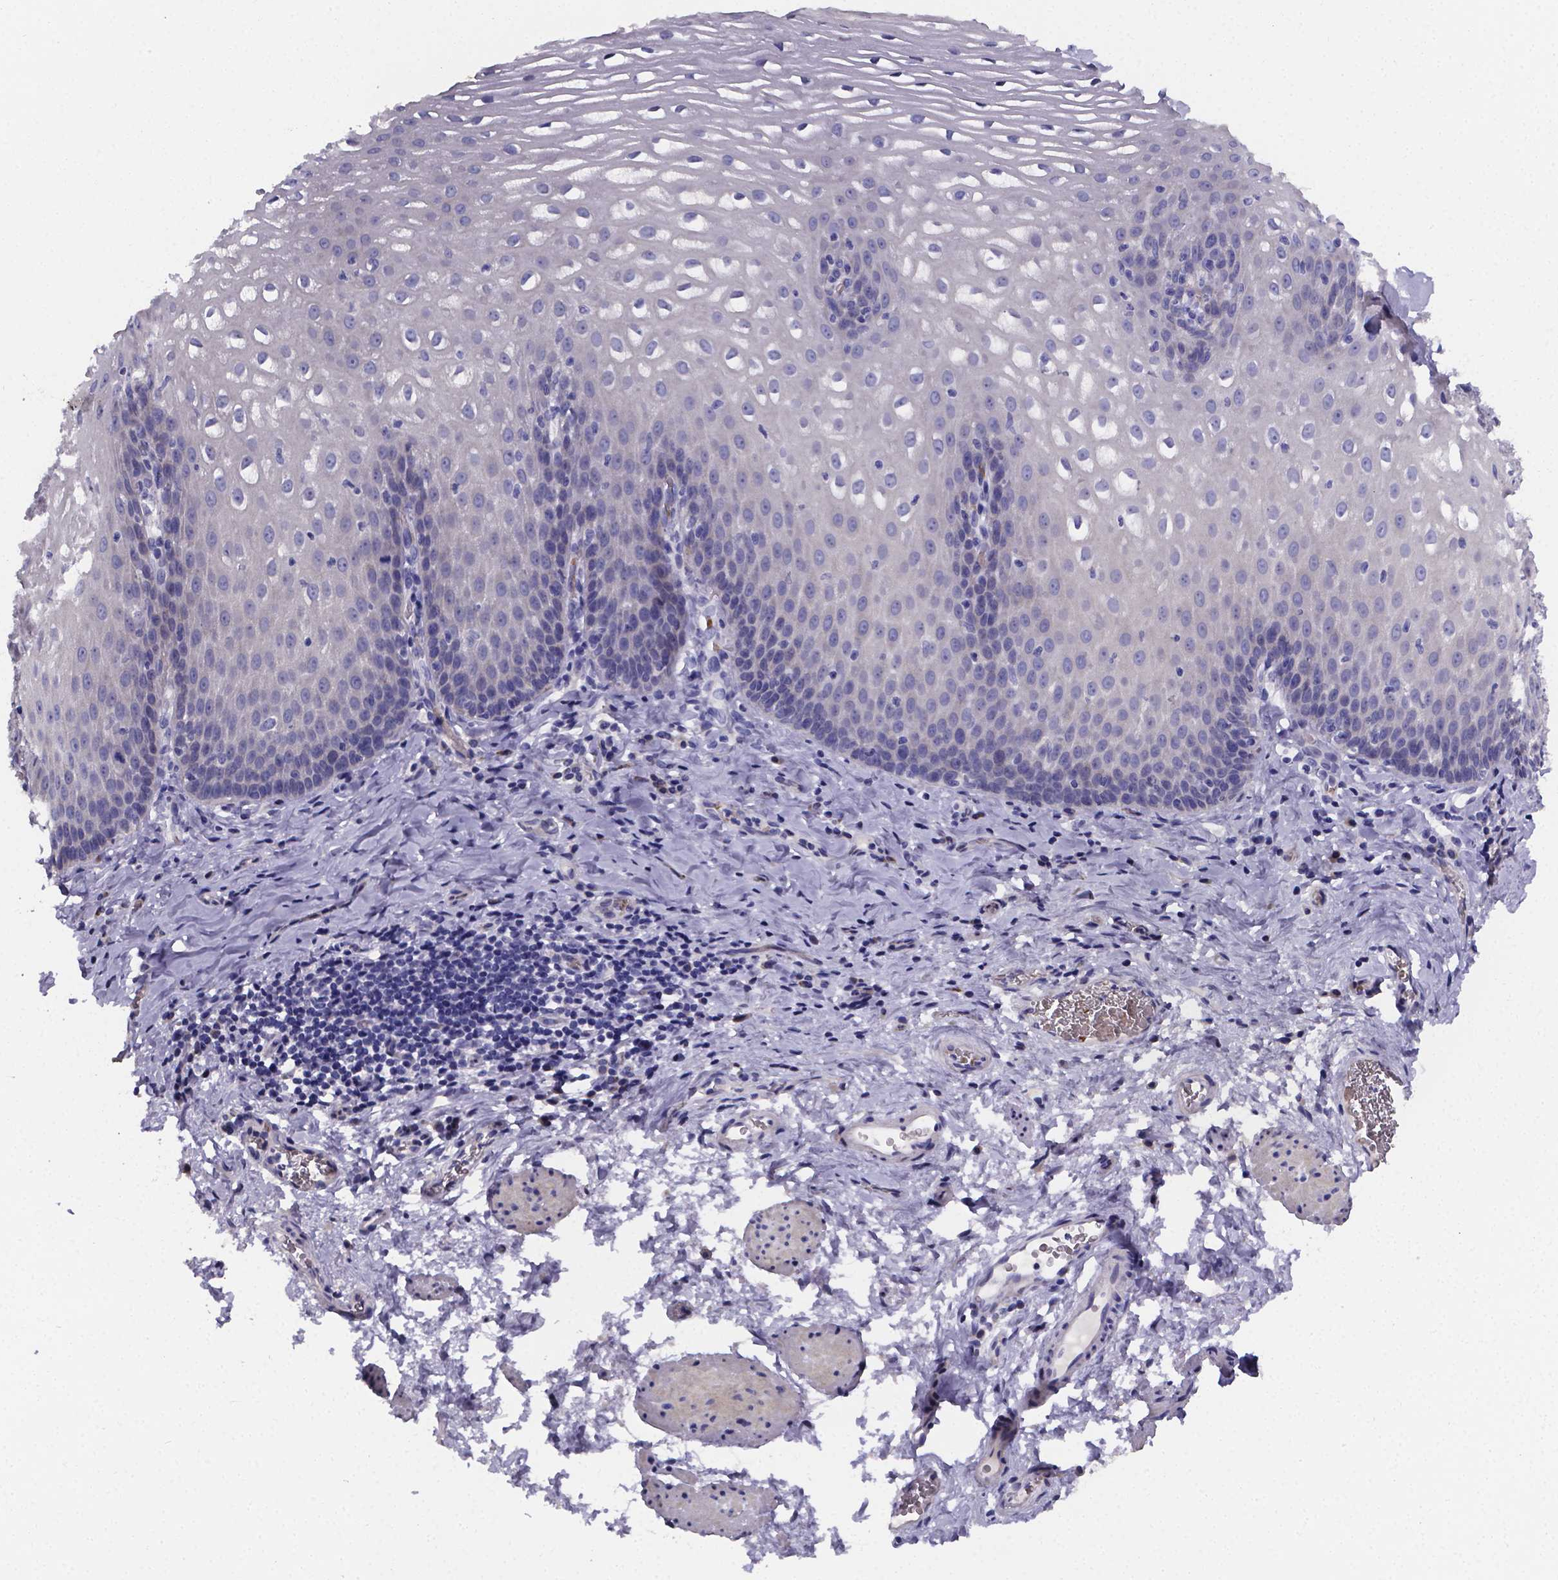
{"staining": {"intensity": "negative", "quantity": "none", "location": "none"}, "tissue": "esophagus", "cell_type": "Squamous epithelial cells", "image_type": "normal", "snomed": [{"axis": "morphology", "description": "Normal tissue, NOS"}, {"axis": "topography", "description": "Esophagus"}], "caption": "Protein analysis of unremarkable esophagus displays no significant staining in squamous epithelial cells.", "gene": "GABRA3", "patient": {"sex": "male", "age": 68}}